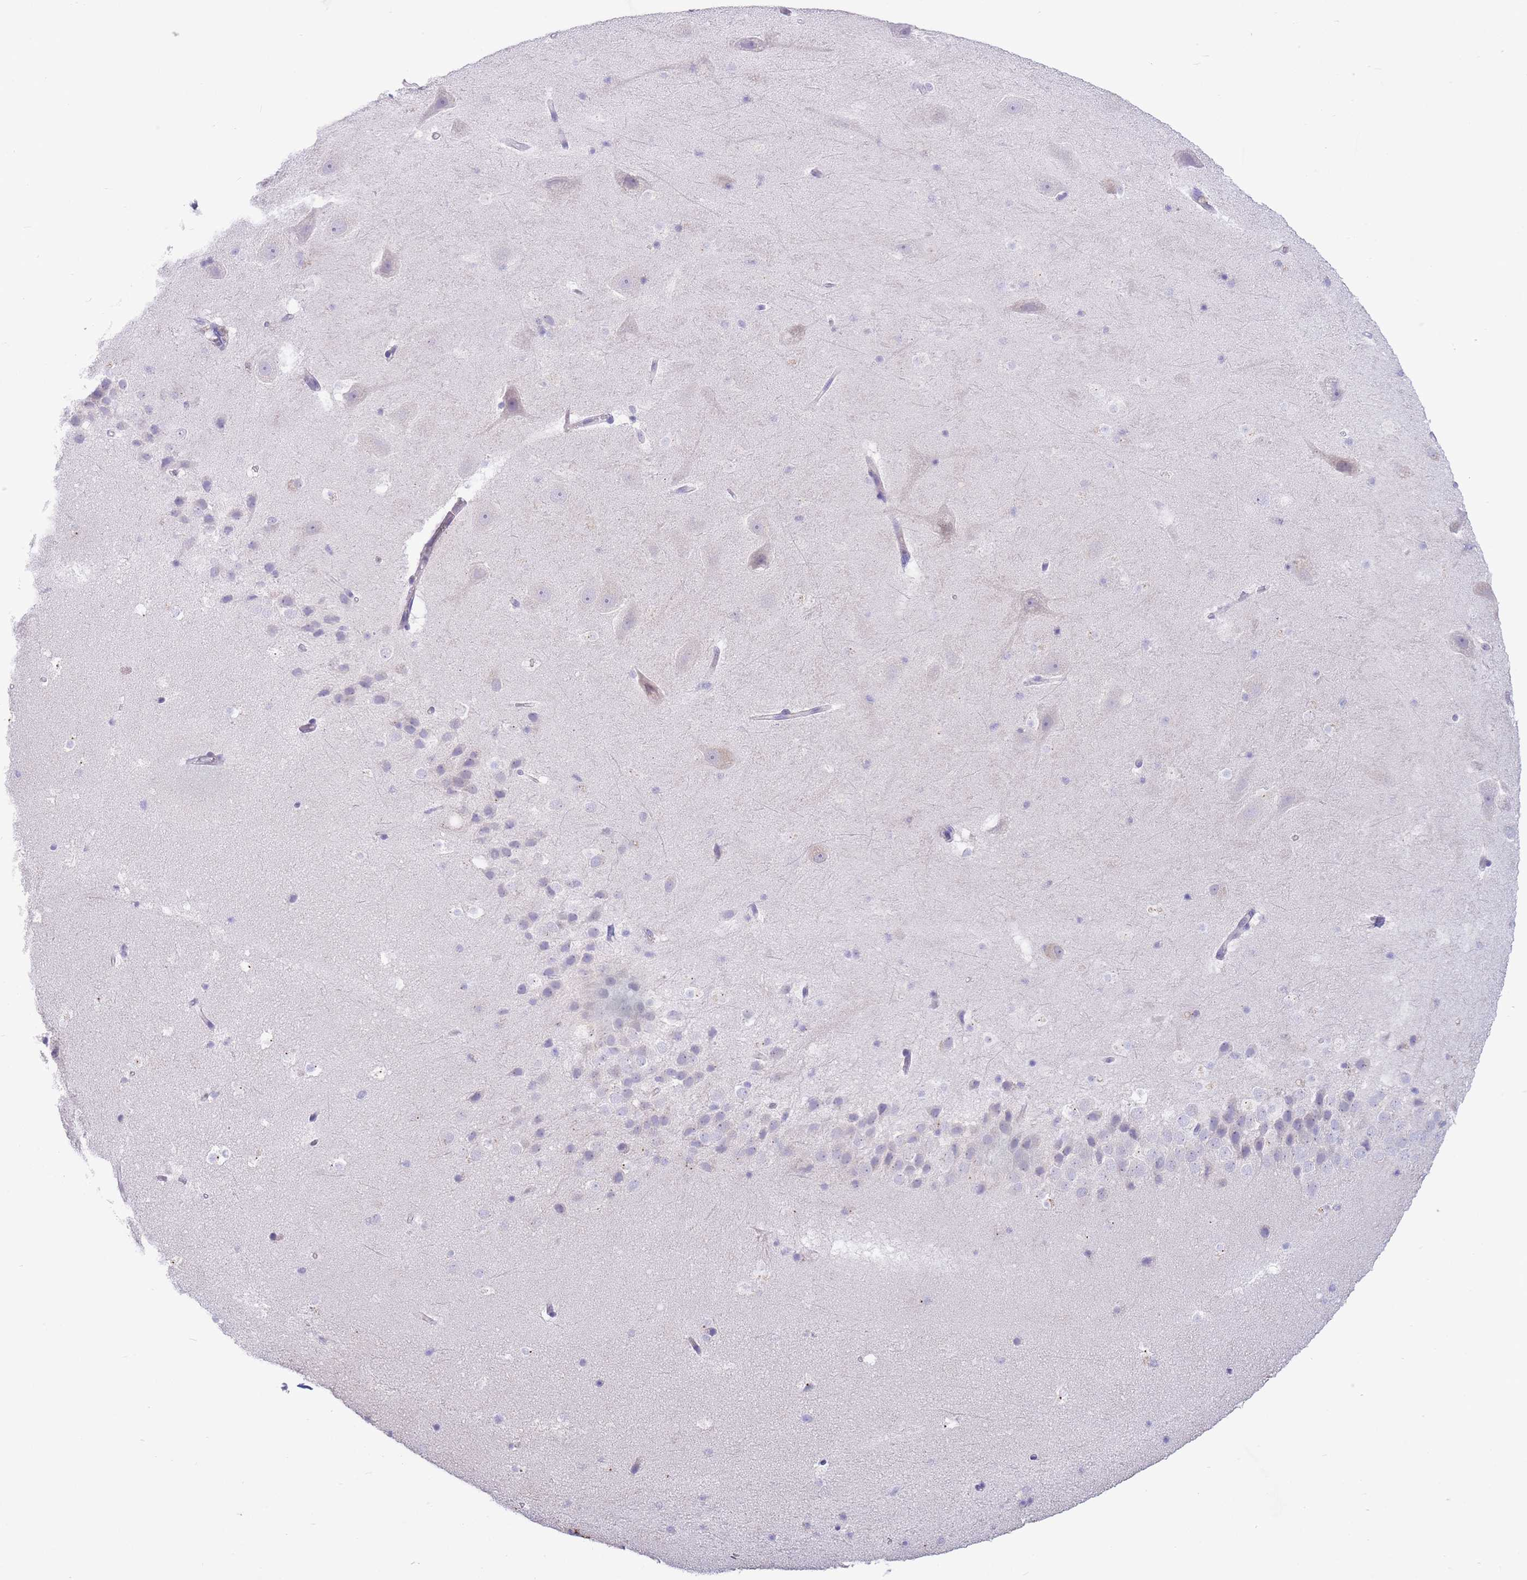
{"staining": {"intensity": "negative", "quantity": "none", "location": "none"}, "tissue": "hippocampus", "cell_type": "Glial cells", "image_type": "normal", "snomed": [{"axis": "morphology", "description": "Normal tissue, NOS"}, {"axis": "topography", "description": "Hippocampus"}], "caption": "A histopathology image of hippocampus stained for a protein demonstrates no brown staining in glial cells.", "gene": "ALS2CL", "patient": {"sex": "male", "age": 37}}